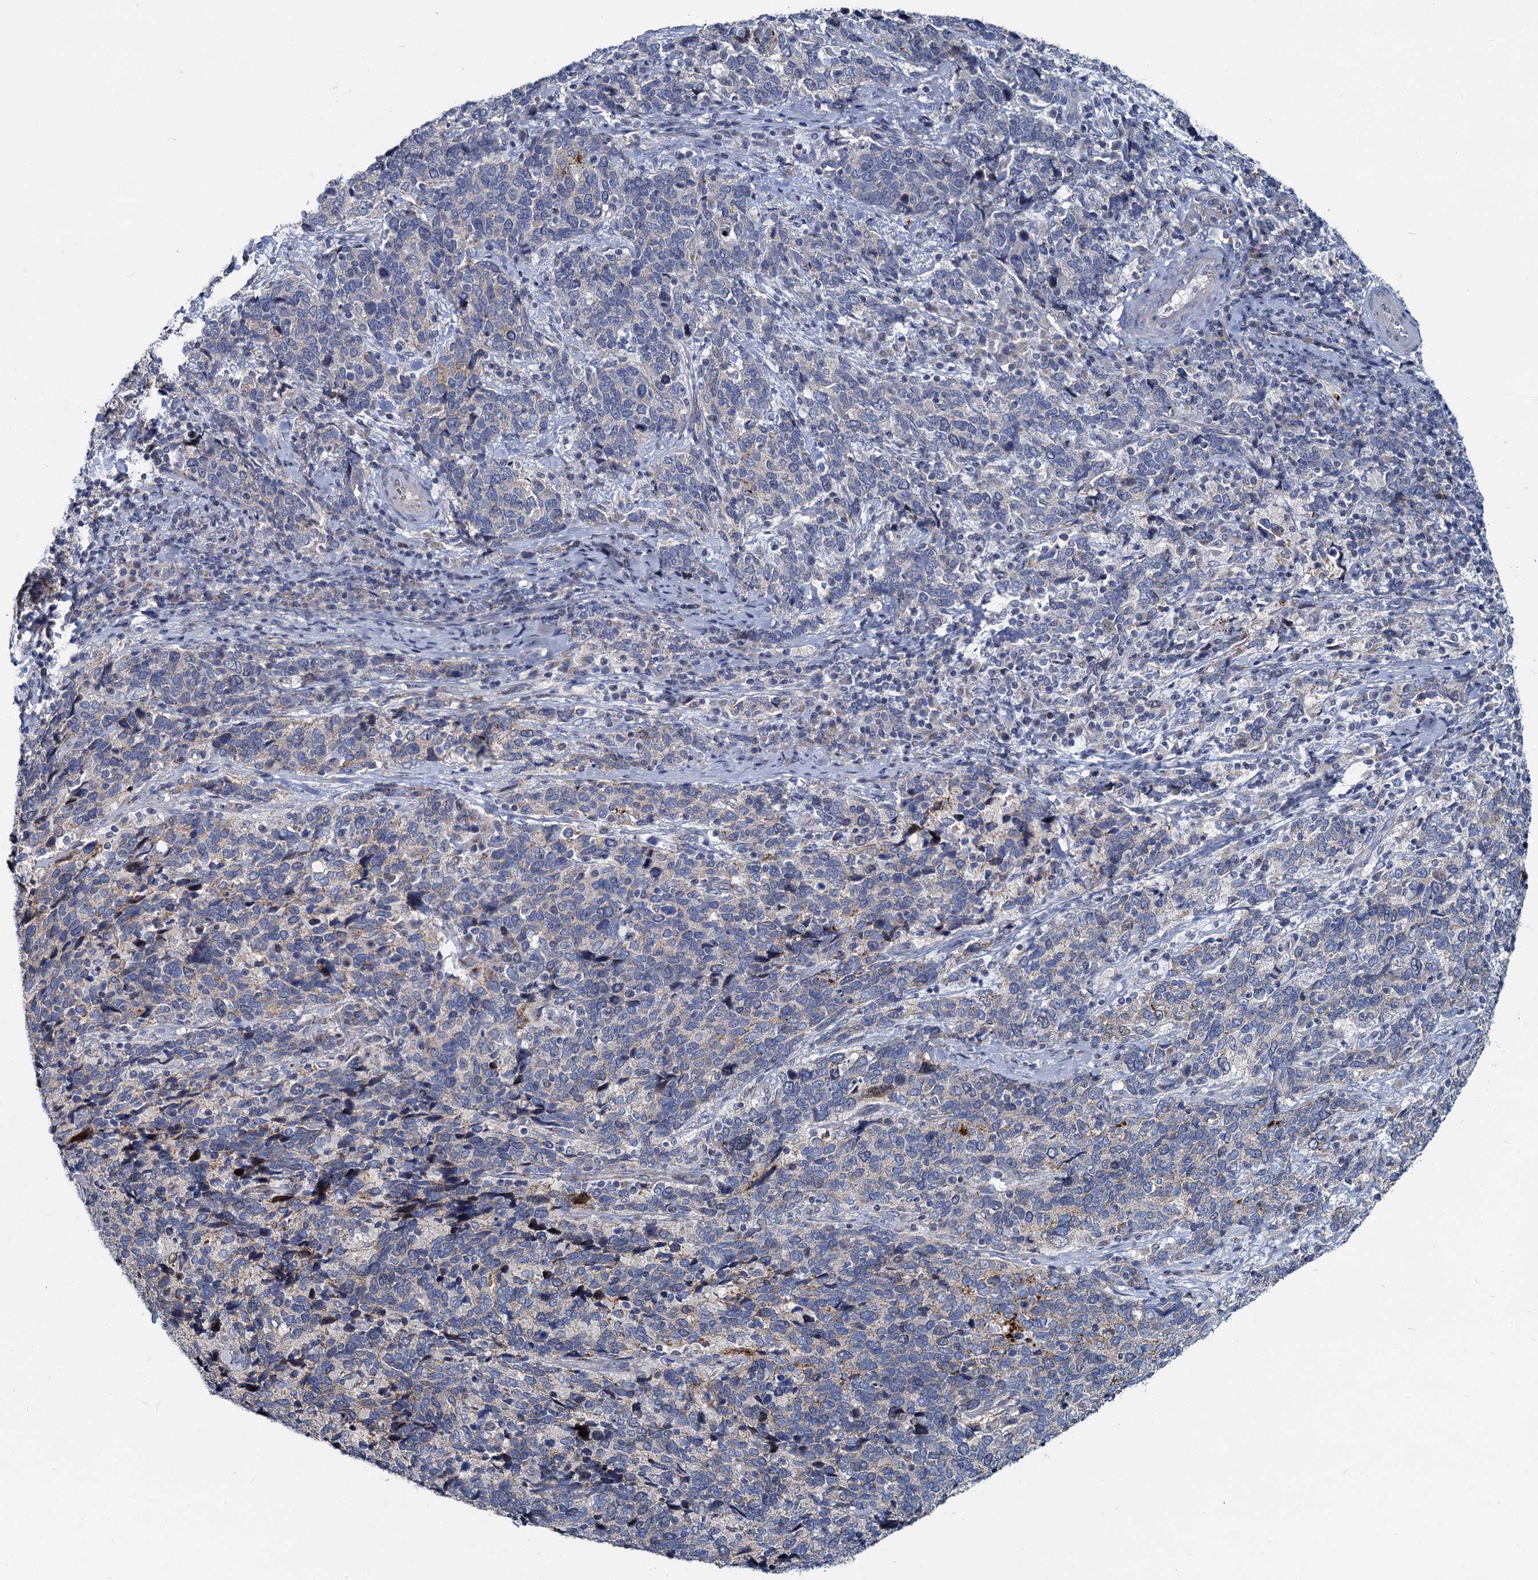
{"staining": {"intensity": "weak", "quantity": "<25%", "location": "cytoplasmic/membranous"}, "tissue": "cervical cancer", "cell_type": "Tumor cells", "image_type": "cancer", "snomed": [{"axis": "morphology", "description": "Squamous cell carcinoma, NOS"}, {"axis": "topography", "description": "Cervix"}], "caption": "DAB immunohistochemical staining of human cervical cancer (squamous cell carcinoma) exhibits no significant expression in tumor cells.", "gene": "DCUN1D2", "patient": {"sex": "female", "age": 41}}